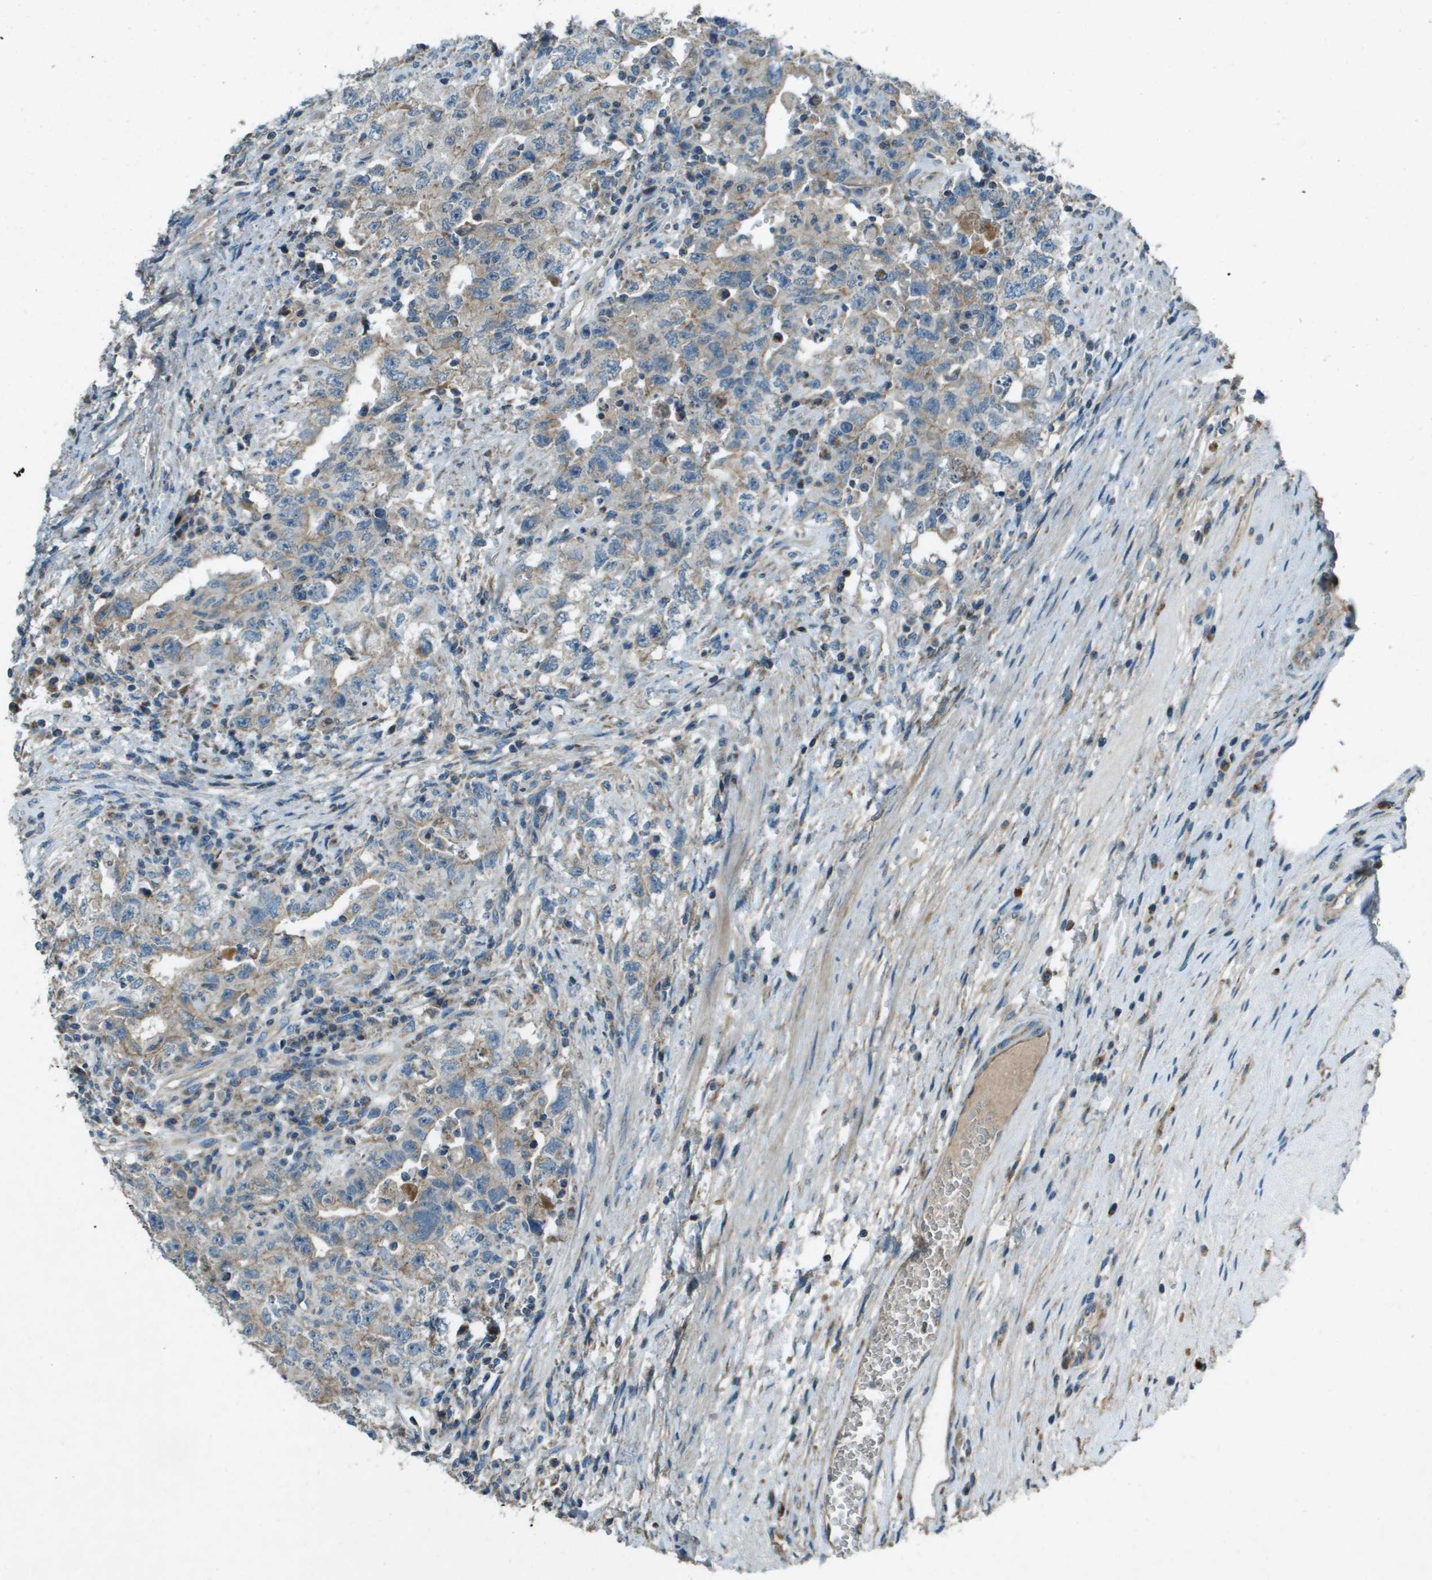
{"staining": {"intensity": "weak", "quantity": ">75%", "location": "cytoplasmic/membranous"}, "tissue": "testis cancer", "cell_type": "Tumor cells", "image_type": "cancer", "snomed": [{"axis": "morphology", "description": "Carcinoma, Embryonal, NOS"}, {"axis": "topography", "description": "Testis"}], "caption": "About >75% of tumor cells in human testis cancer (embryonal carcinoma) show weak cytoplasmic/membranous protein expression as visualized by brown immunohistochemical staining.", "gene": "MIGA1", "patient": {"sex": "male", "age": 26}}